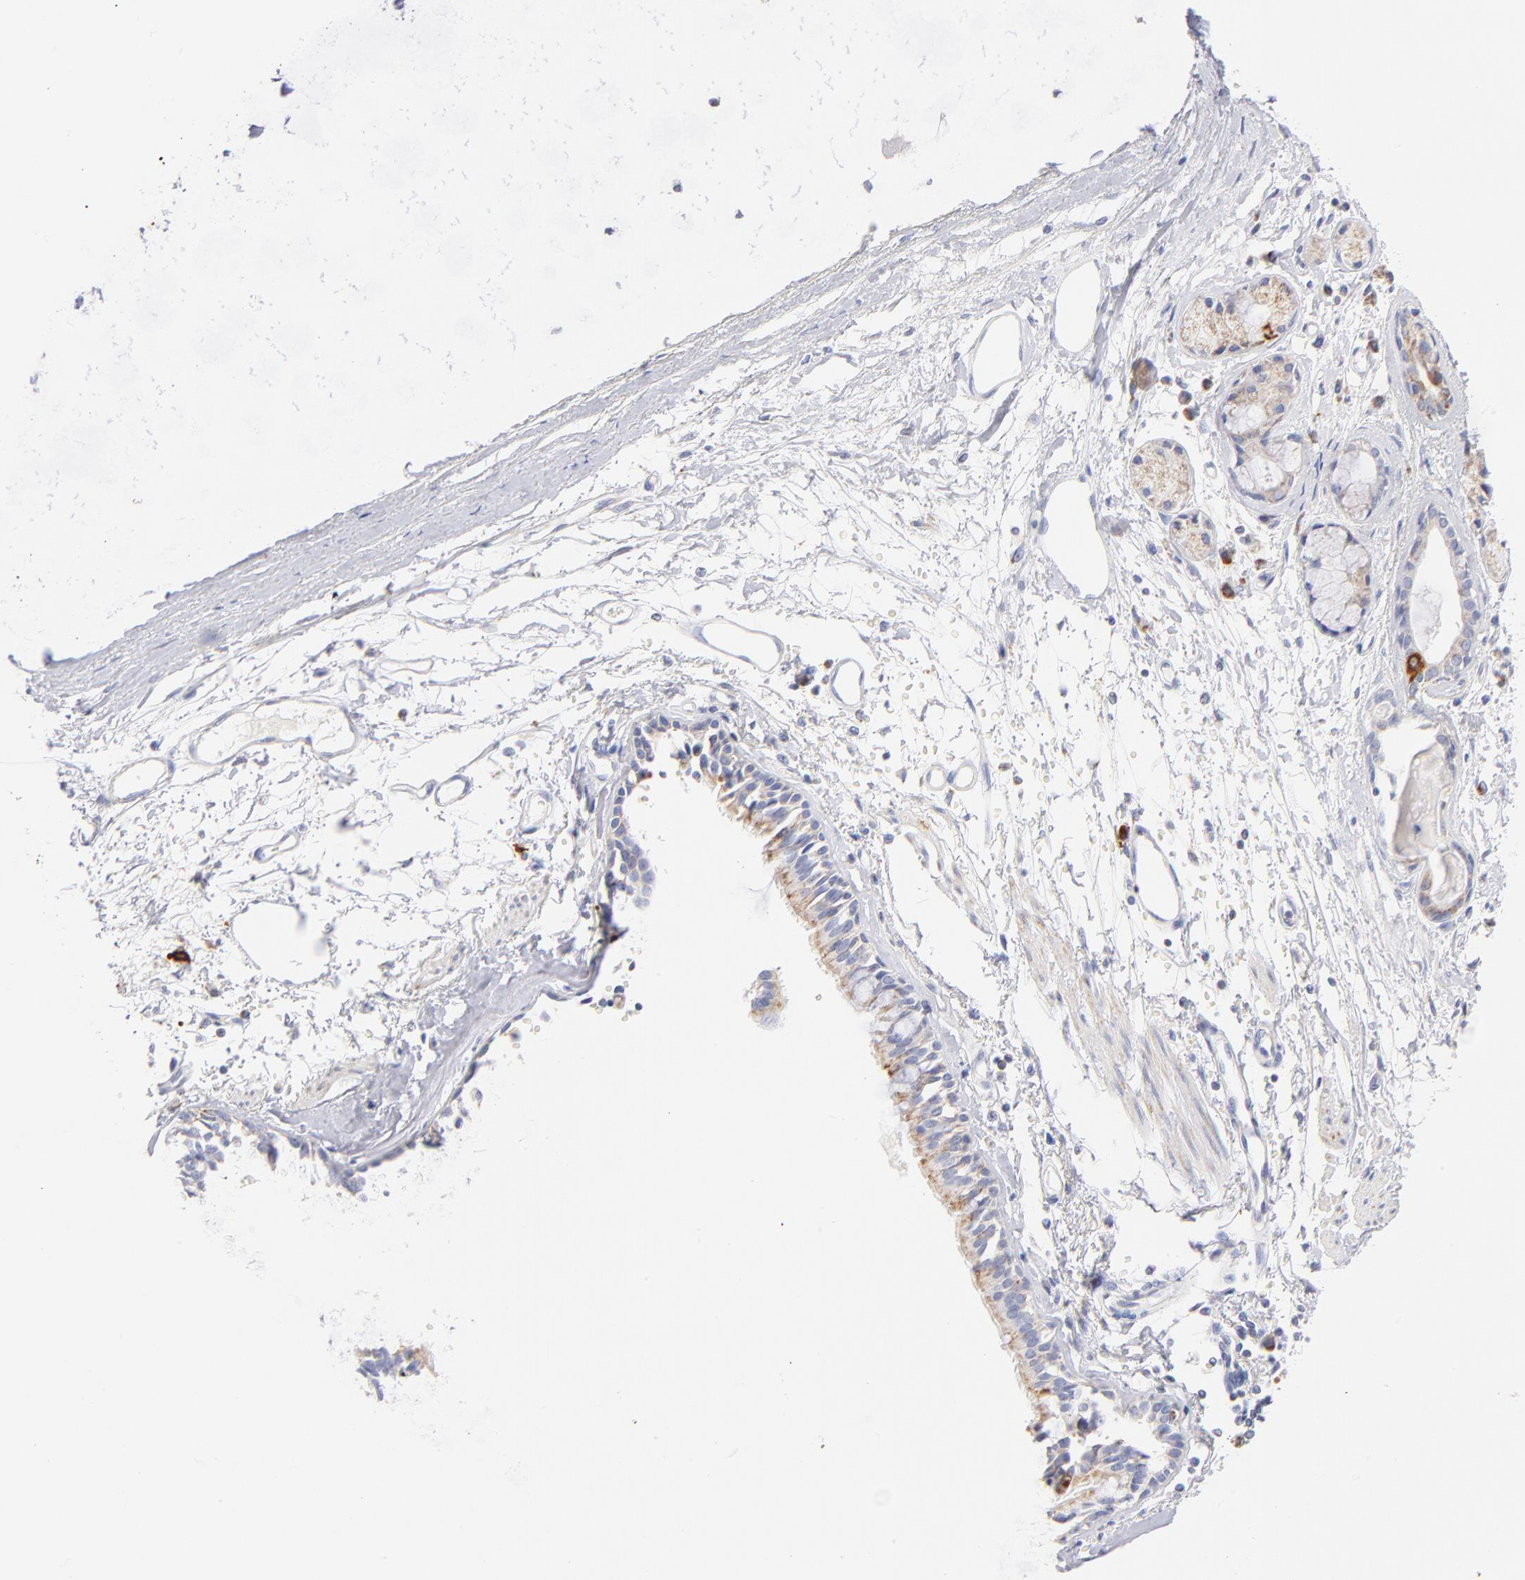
{"staining": {"intensity": "moderate", "quantity": ">75%", "location": "cytoplasmic/membranous"}, "tissue": "bronchus", "cell_type": "Respiratory epithelial cells", "image_type": "normal", "snomed": [{"axis": "morphology", "description": "Normal tissue, NOS"}, {"axis": "topography", "description": "Bronchus"}, {"axis": "topography", "description": "Lung"}], "caption": "Immunohistochemical staining of normal human bronchus displays moderate cytoplasmic/membranous protein staining in about >75% of respiratory epithelial cells.", "gene": "AIFM1", "patient": {"sex": "female", "age": 56}}